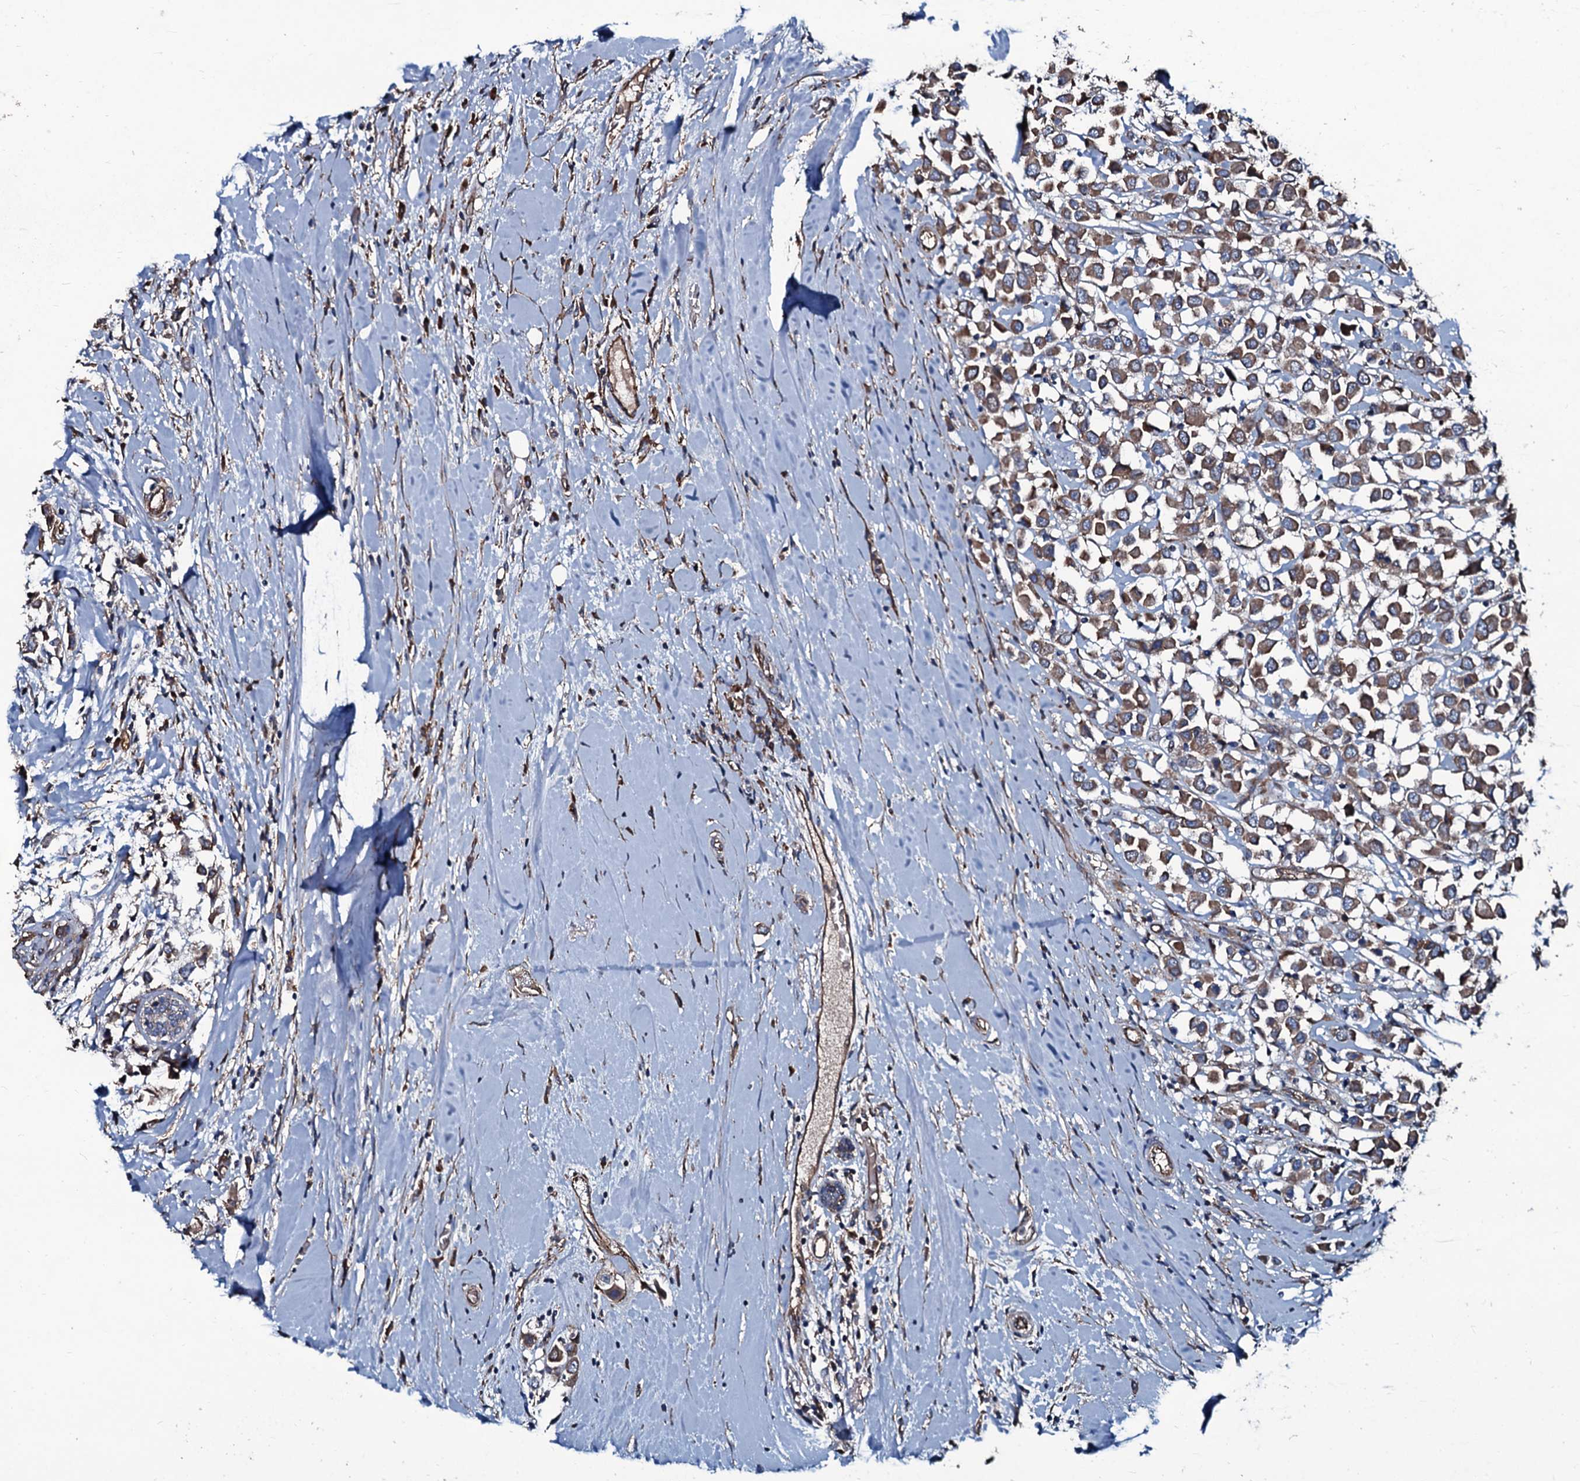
{"staining": {"intensity": "moderate", "quantity": ">75%", "location": "cytoplasmic/membranous"}, "tissue": "breast cancer", "cell_type": "Tumor cells", "image_type": "cancer", "snomed": [{"axis": "morphology", "description": "Duct carcinoma"}, {"axis": "topography", "description": "Breast"}], "caption": "The image displays a brown stain indicating the presence of a protein in the cytoplasmic/membranous of tumor cells in breast cancer (infiltrating ductal carcinoma).", "gene": "DMAC2", "patient": {"sex": "female", "age": 61}}